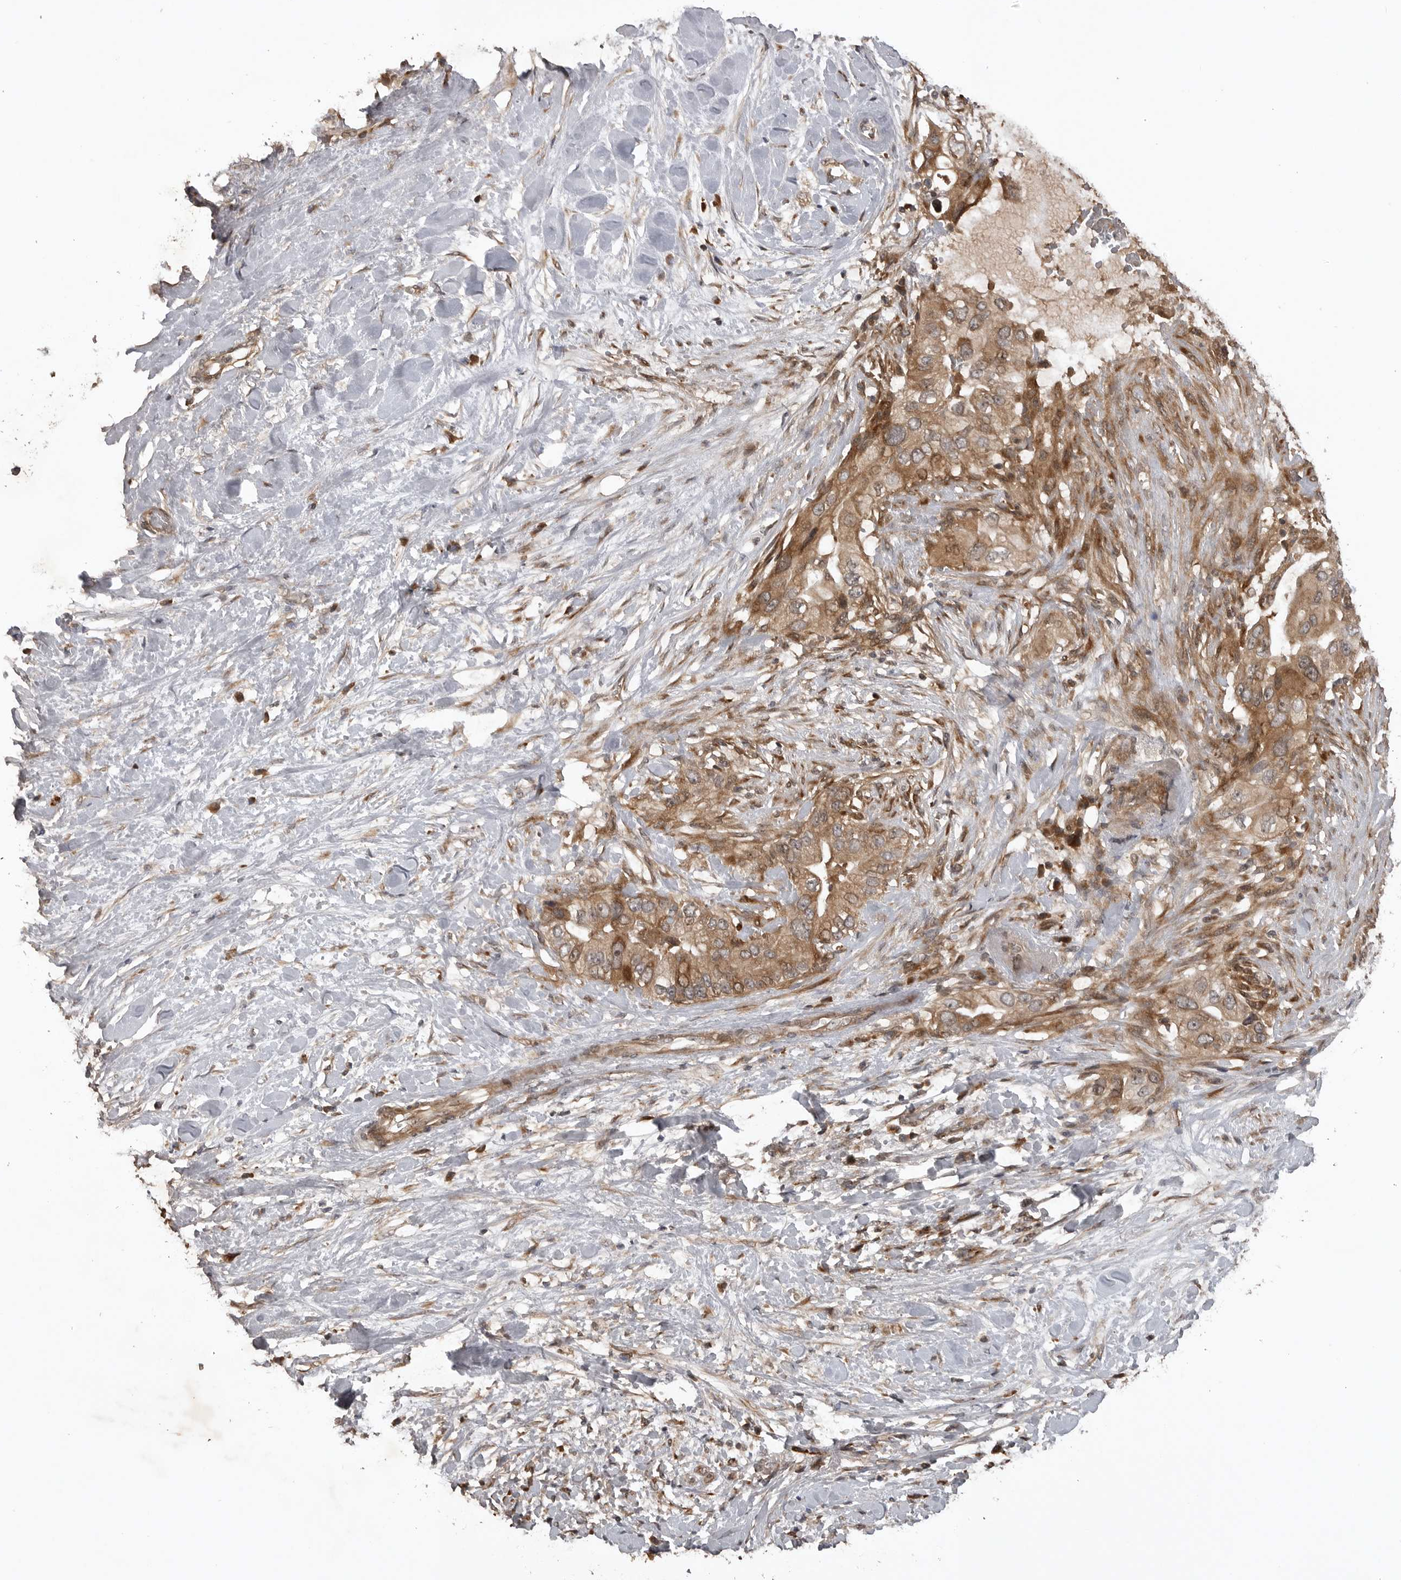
{"staining": {"intensity": "moderate", "quantity": ">75%", "location": "cytoplasmic/membranous"}, "tissue": "pancreatic cancer", "cell_type": "Tumor cells", "image_type": "cancer", "snomed": [{"axis": "morphology", "description": "Inflammation, NOS"}, {"axis": "morphology", "description": "Adenocarcinoma, NOS"}, {"axis": "topography", "description": "Pancreas"}], "caption": "Pancreatic adenocarcinoma stained for a protein (brown) reveals moderate cytoplasmic/membranous positive positivity in about >75% of tumor cells.", "gene": "AKAP7", "patient": {"sex": "female", "age": 56}}